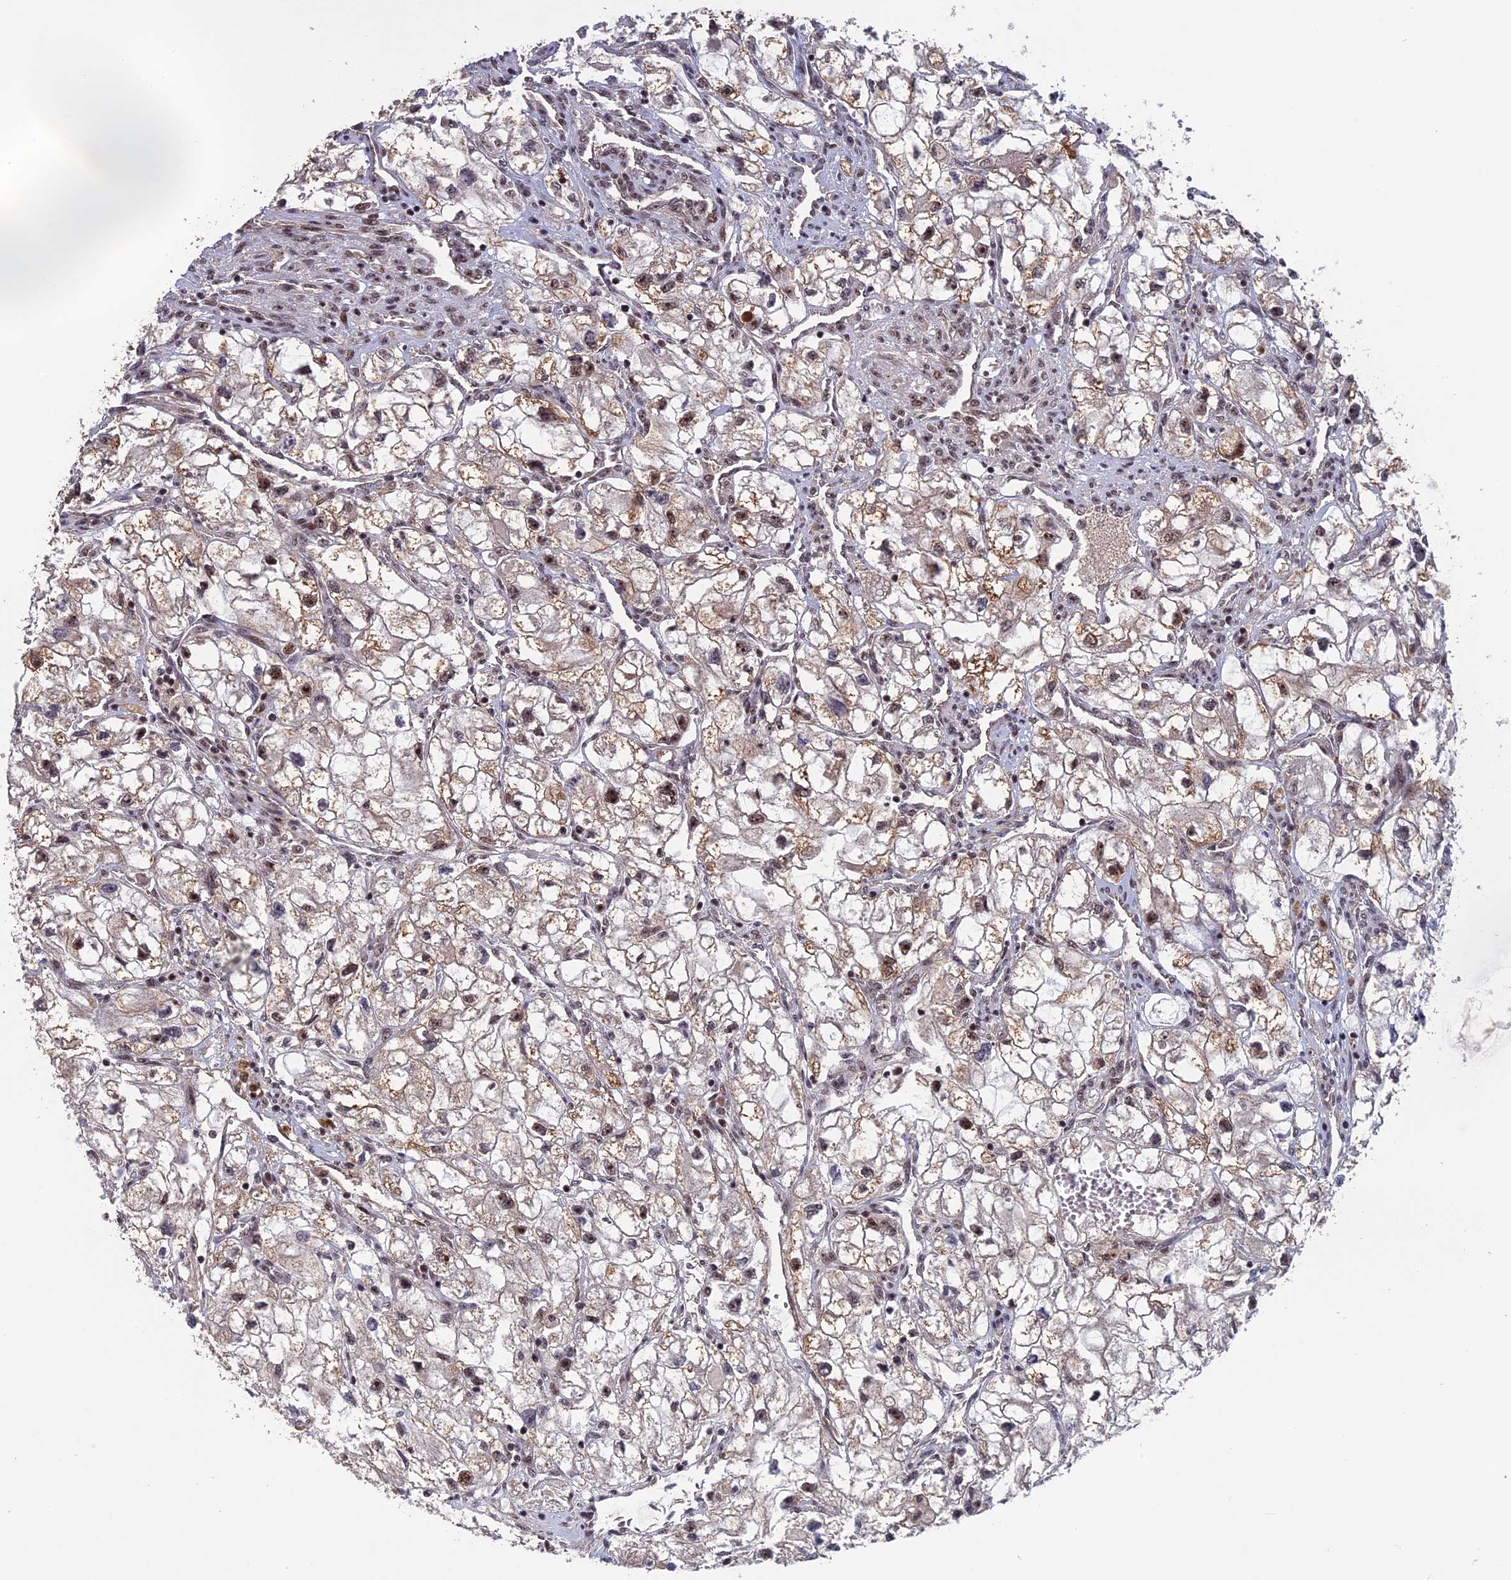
{"staining": {"intensity": "weak", "quantity": "<25%", "location": "cytoplasmic/membranous,nuclear"}, "tissue": "renal cancer", "cell_type": "Tumor cells", "image_type": "cancer", "snomed": [{"axis": "morphology", "description": "Adenocarcinoma, NOS"}, {"axis": "topography", "description": "Kidney"}], "caption": "This photomicrograph is of adenocarcinoma (renal) stained with immunohistochemistry to label a protein in brown with the nuclei are counter-stained blue. There is no staining in tumor cells.", "gene": "CACTIN", "patient": {"sex": "female", "age": 70}}